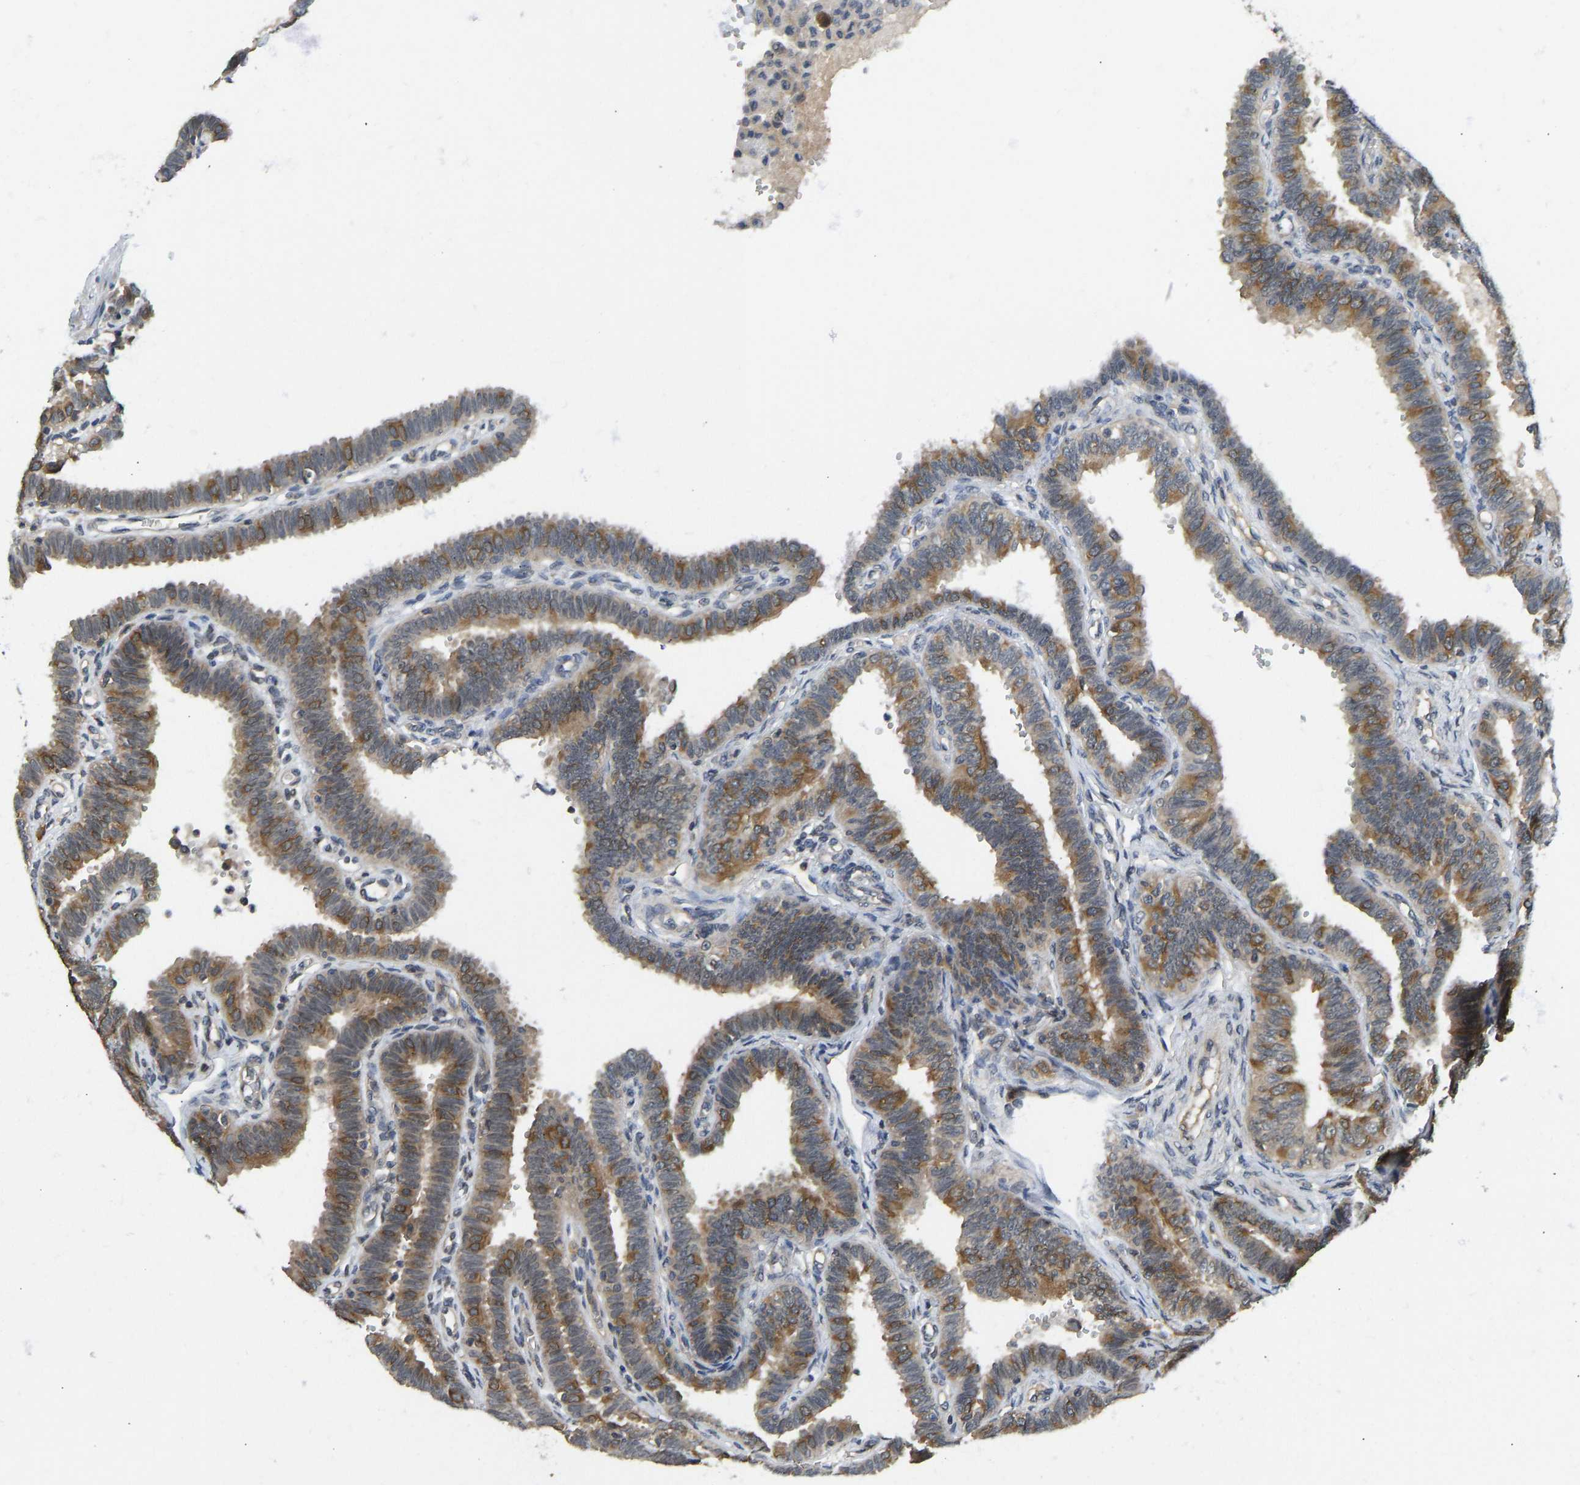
{"staining": {"intensity": "moderate", "quantity": ">75%", "location": "cytoplasmic/membranous"}, "tissue": "fallopian tube", "cell_type": "Glandular cells", "image_type": "normal", "snomed": [{"axis": "morphology", "description": "Normal tissue, NOS"}, {"axis": "topography", "description": "Fallopian tube"}, {"axis": "topography", "description": "Placenta"}], "caption": "DAB immunohistochemical staining of unremarkable fallopian tube shows moderate cytoplasmic/membranous protein staining in about >75% of glandular cells.", "gene": "NDRG3", "patient": {"sex": "female", "age": 34}}